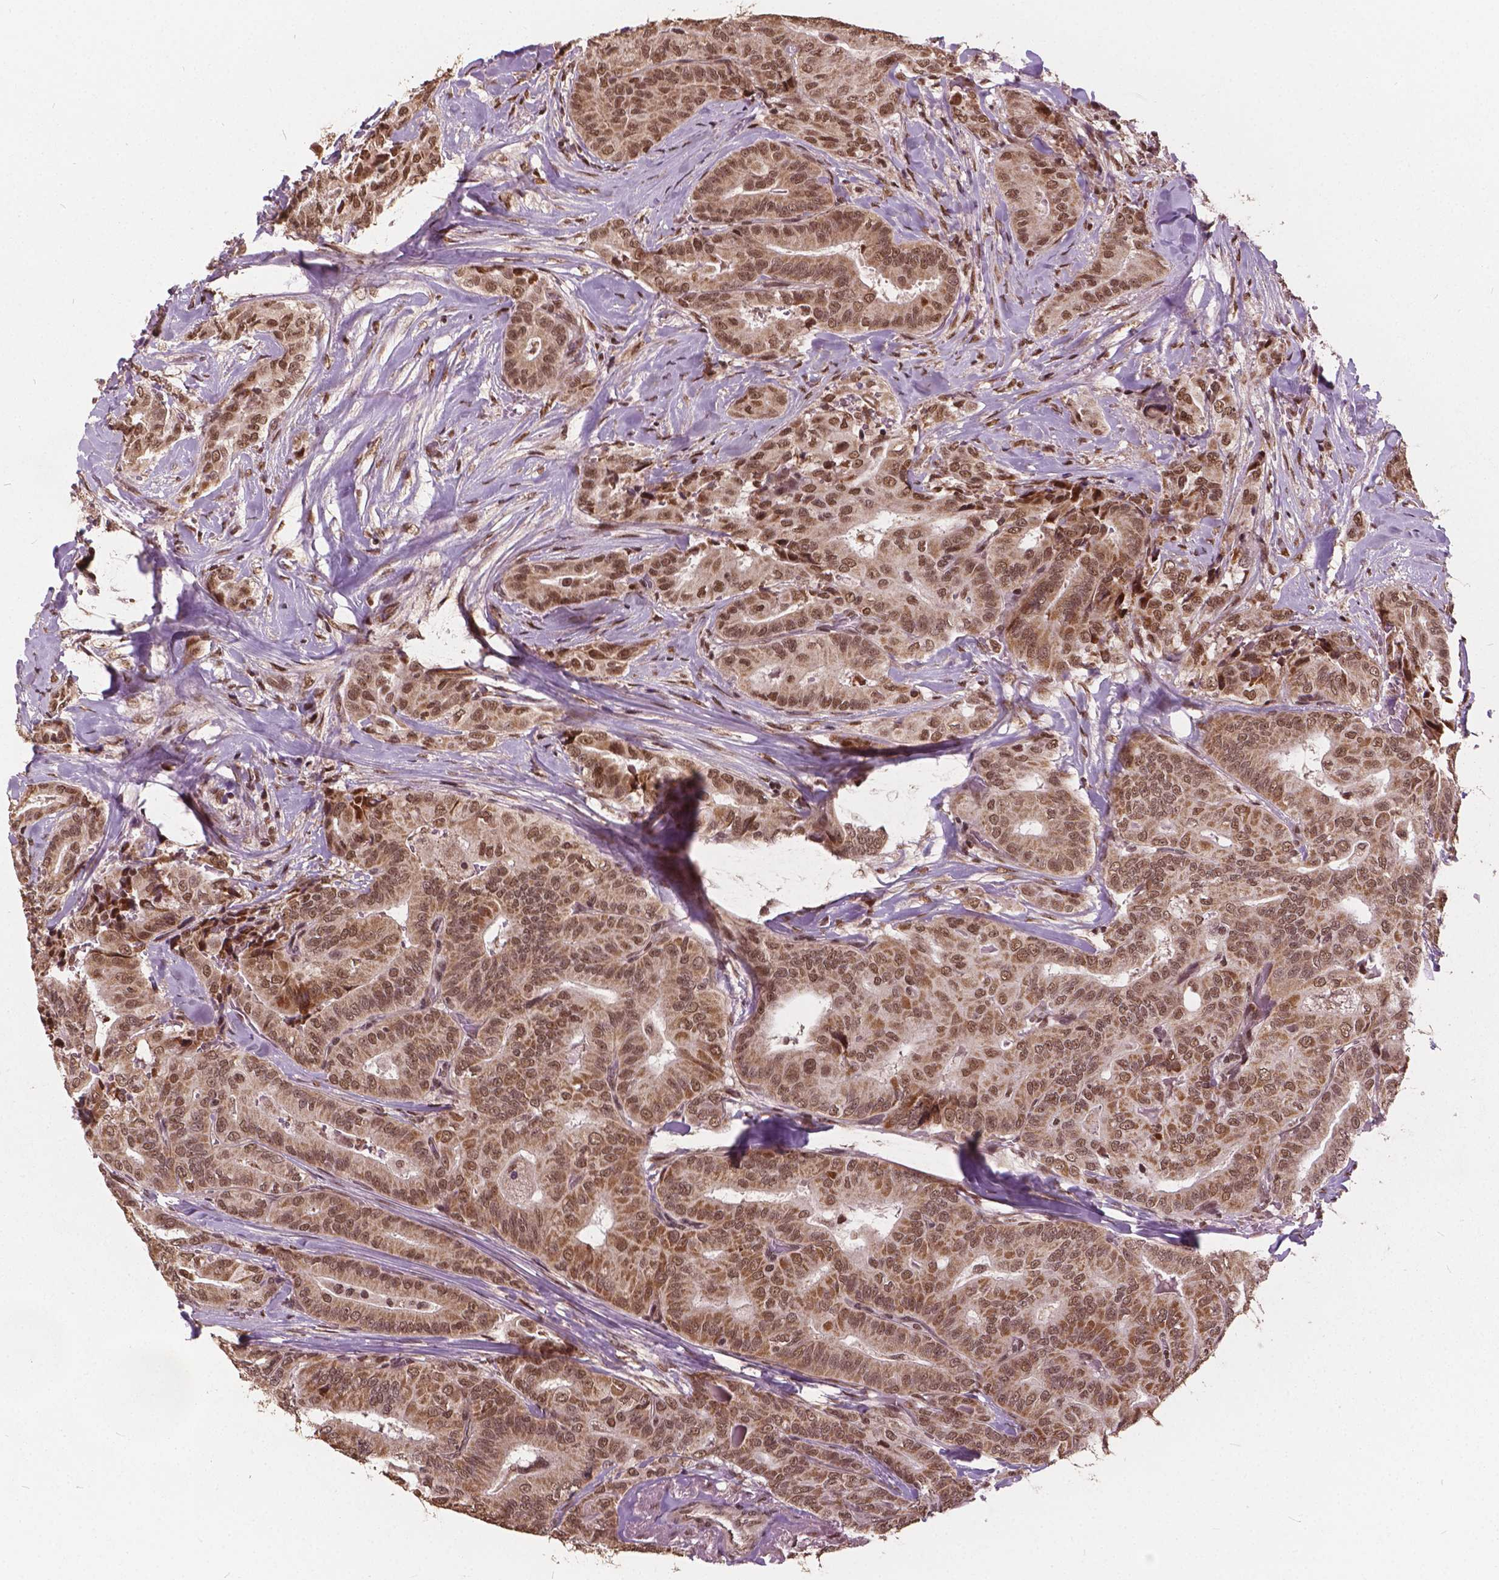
{"staining": {"intensity": "moderate", "quantity": ">75%", "location": "cytoplasmic/membranous,nuclear"}, "tissue": "thyroid cancer", "cell_type": "Tumor cells", "image_type": "cancer", "snomed": [{"axis": "morphology", "description": "Papillary adenocarcinoma, NOS"}, {"axis": "topography", "description": "Thyroid gland"}], "caption": "An image showing moderate cytoplasmic/membranous and nuclear staining in approximately >75% of tumor cells in thyroid papillary adenocarcinoma, as visualized by brown immunohistochemical staining.", "gene": "GPS2", "patient": {"sex": "male", "age": 61}}